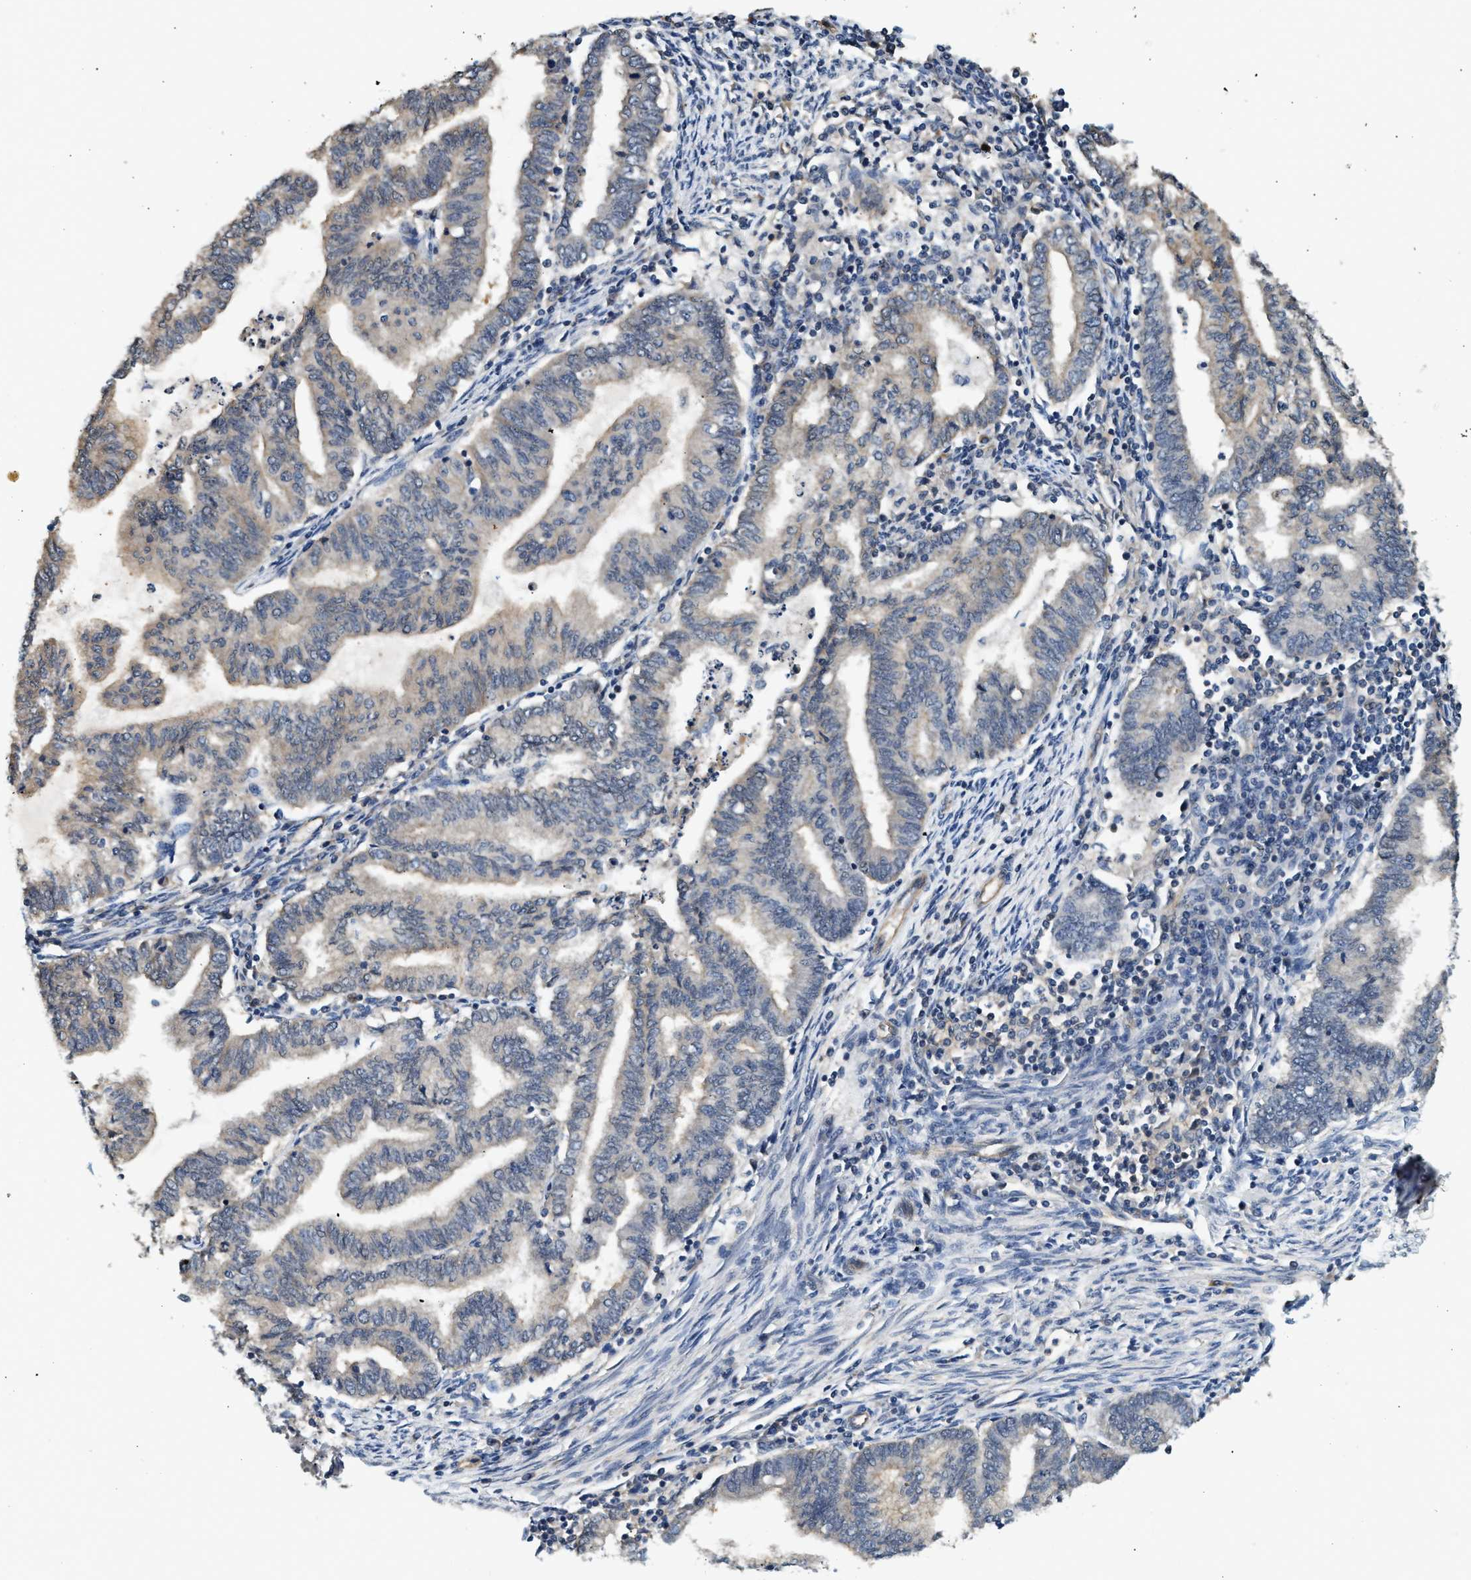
{"staining": {"intensity": "weak", "quantity": "<25%", "location": "cytoplasmic/membranous"}, "tissue": "endometrial cancer", "cell_type": "Tumor cells", "image_type": "cancer", "snomed": [{"axis": "morphology", "description": "Polyp, NOS"}, {"axis": "morphology", "description": "Adenocarcinoma, NOS"}, {"axis": "morphology", "description": "Adenoma, NOS"}, {"axis": "topography", "description": "Endometrium"}], "caption": "Tumor cells are negative for protein expression in human endometrial cancer.", "gene": "DUSP14", "patient": {"sex": "female", "age": 79}}